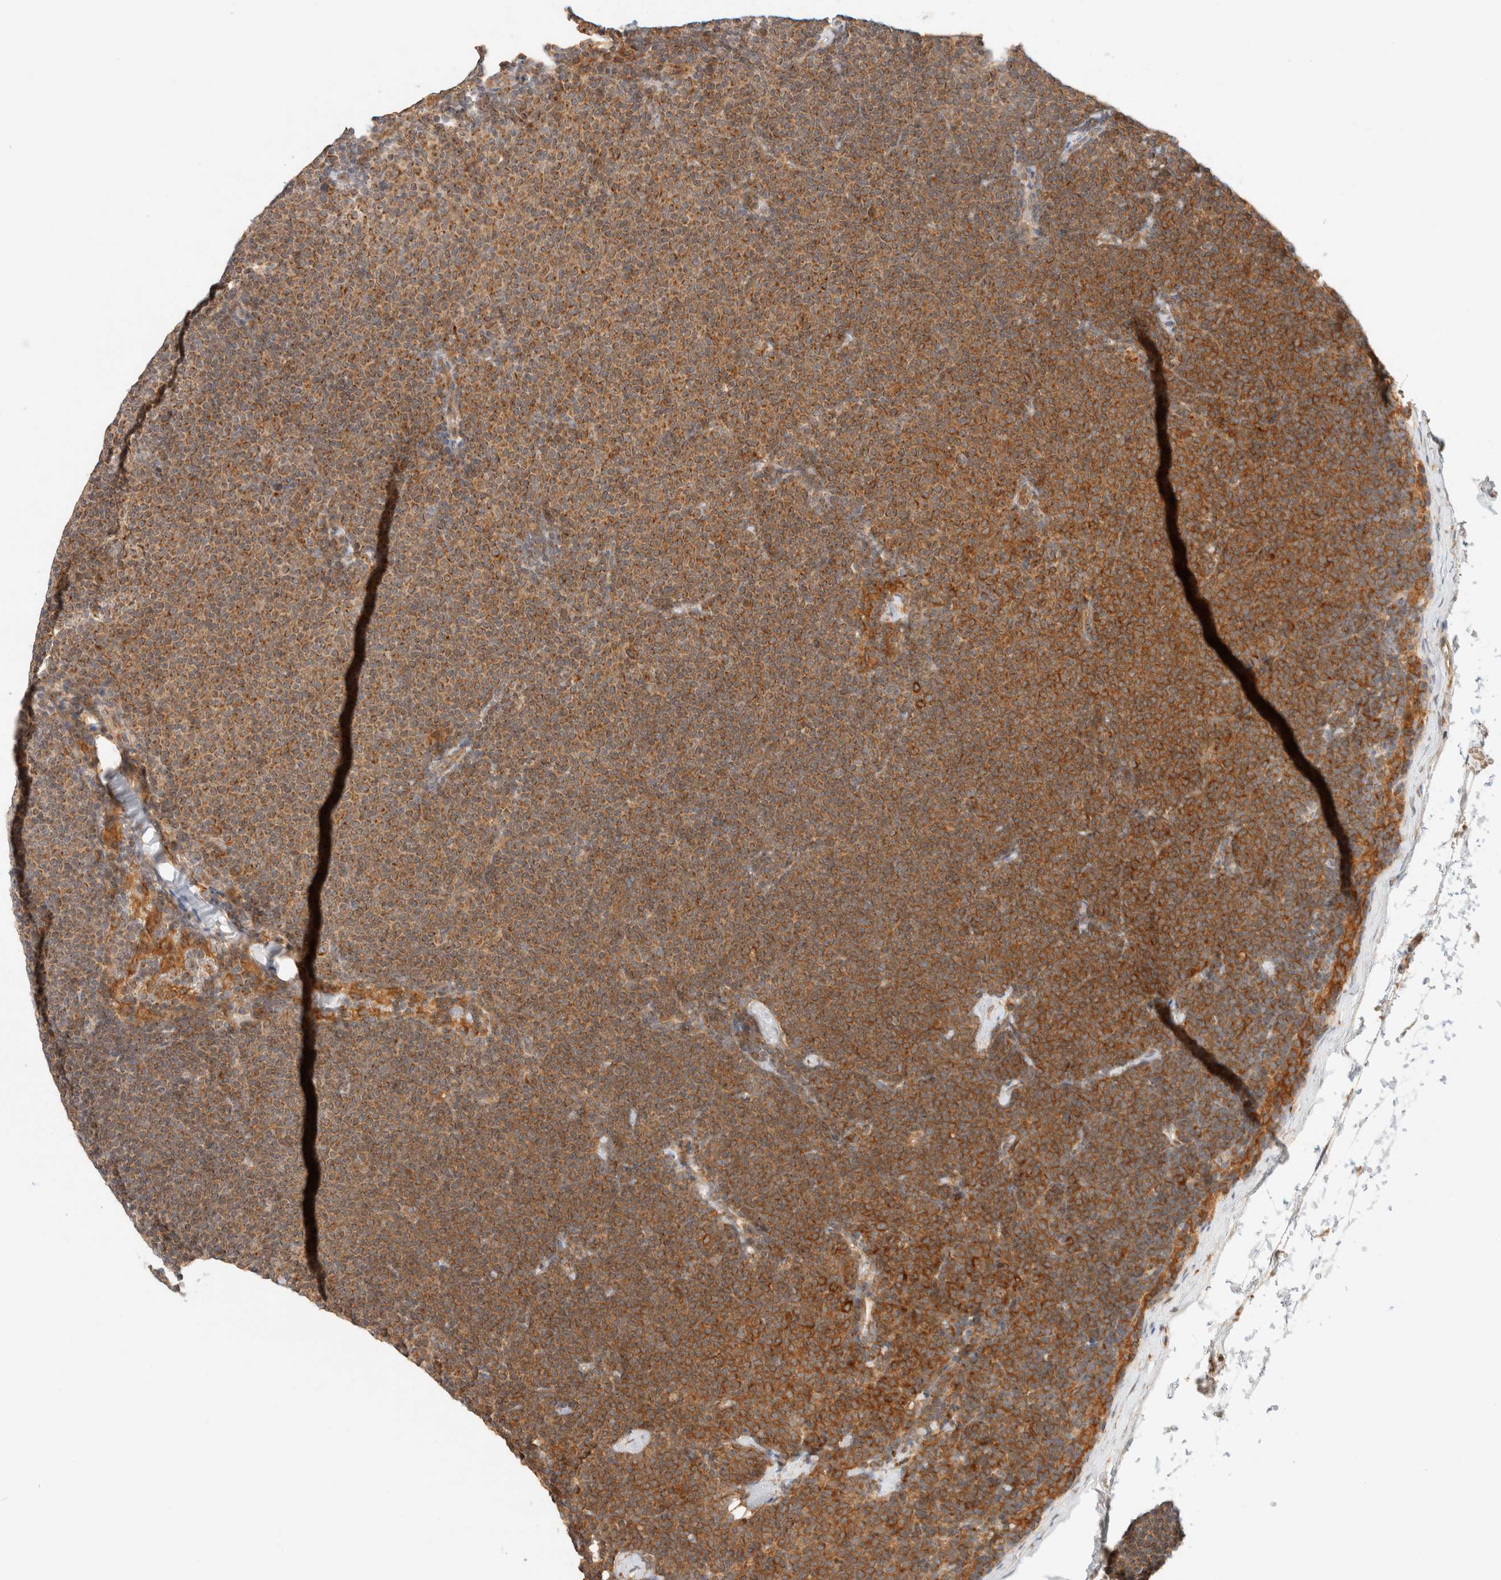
{"staining": {"intensity": "moderate", "quantity": ">75%", "location": "cytoplasmic/membranous"}, "tissue": "lymphoma", "cell_type": "Tumor cells", "image_type": "cancer", "snomed": [{"axis": "morphology", "description": "Malignant lymphoma, non-Hodgkin's type, Low grade"}, {"axis": "topography", "description": "Lymph node"}], "caption": "A brown stain highlights moderate cytoplasmic/membranous staining of a protein in human malignant lymphoma, non-Hodgkin's type (low-grade) tumor cells.", "gene": "TACC1", "patient": {"sex": "female", "age": 53}}